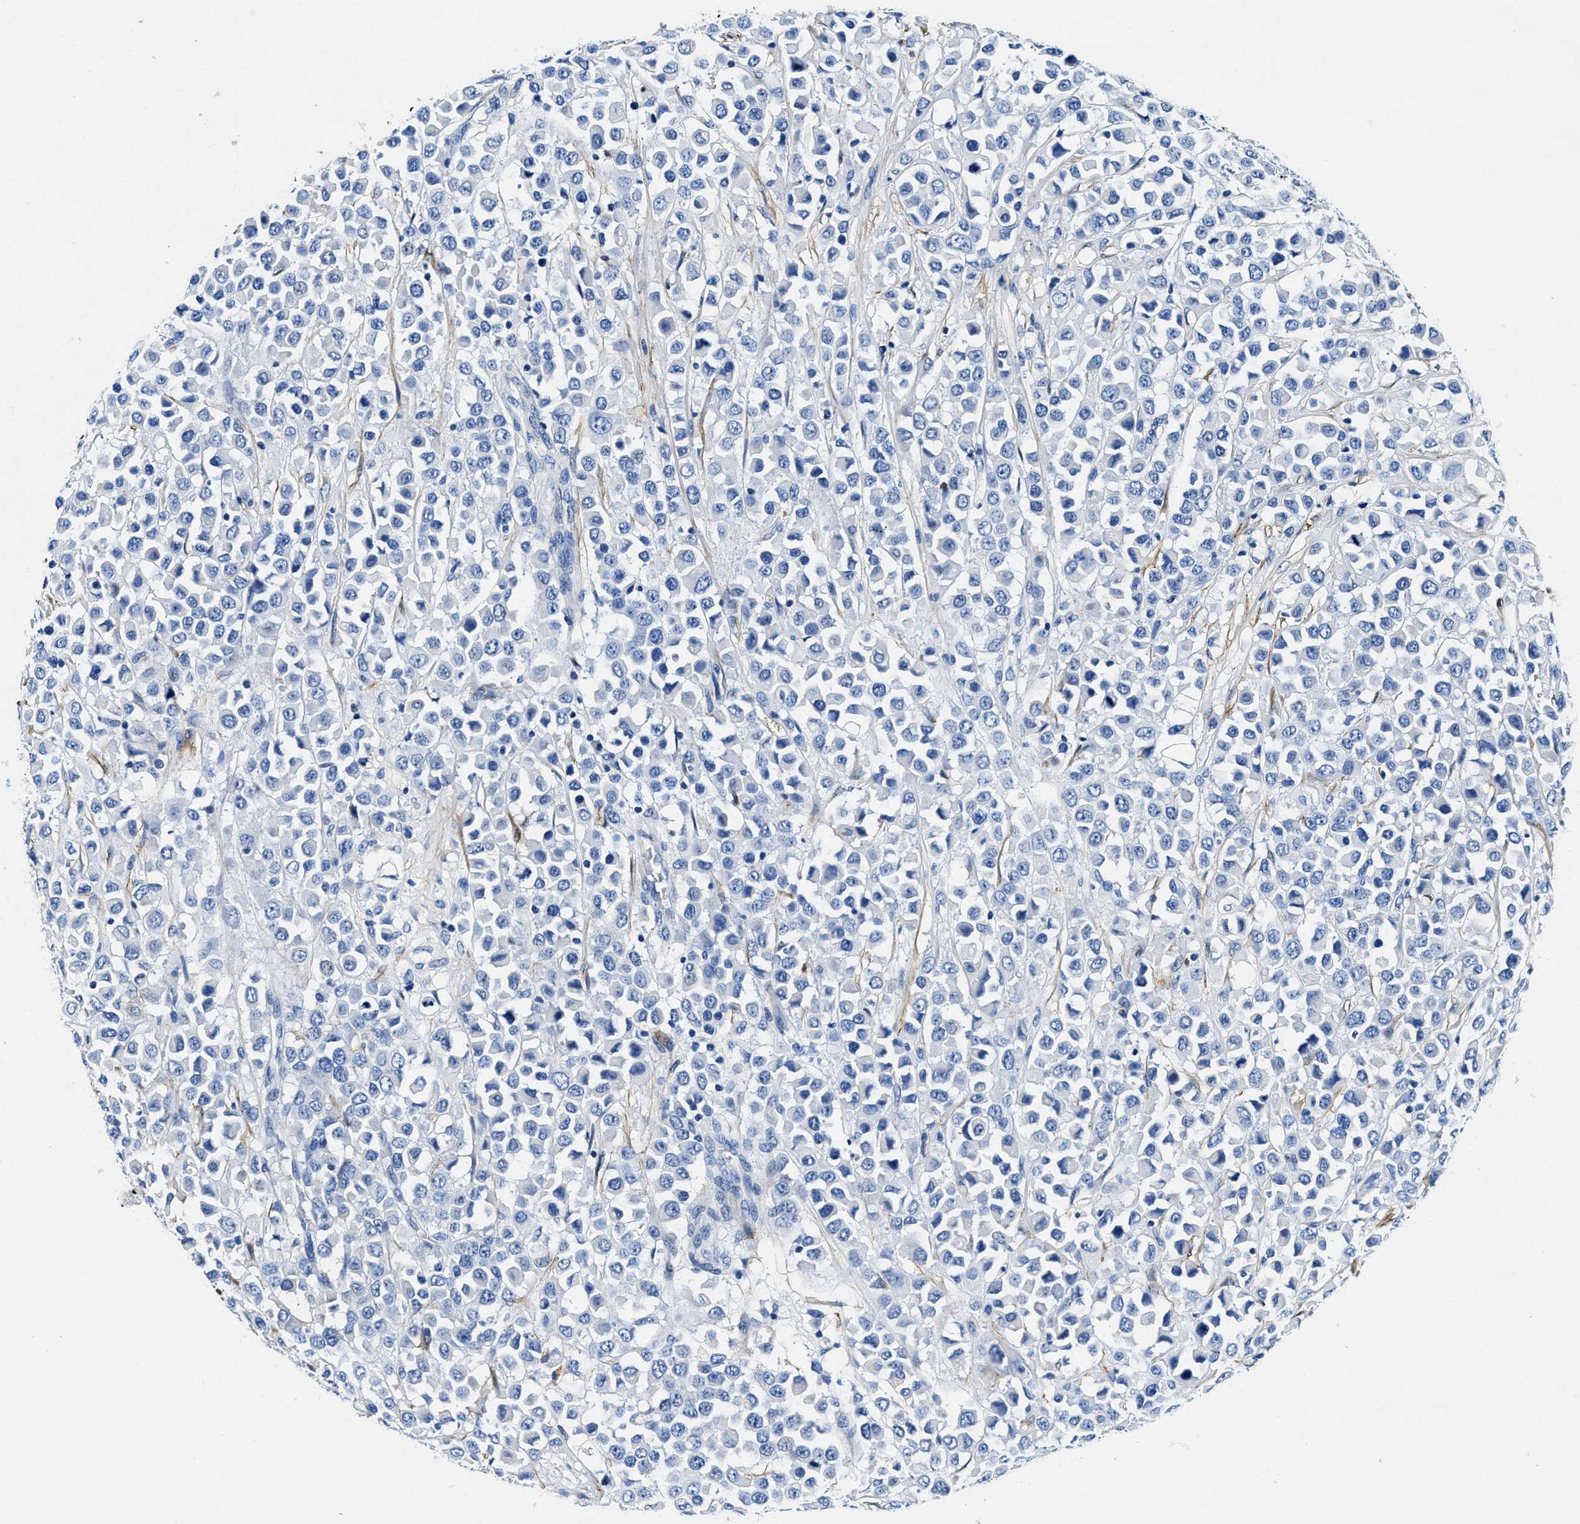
{"staining": {"intensity": "negative", "quantity": "none", "location": "none"}, "tissue": "breast cancer", "cell_type": "Tumor cells", "image_type": "cancer", "snomed": [{"axis": "morphology", "description": "Duct carcinoma"}, {"axis": "topography", "description": "Breast"}], "caption": "An immunohistochemistry (IHC) photomicrograph of breast cancer is shown. There is no staining in tumor cells of breast cancer.", "gene": "TEX261", "patient": {"sex": "female", "age": 61}}